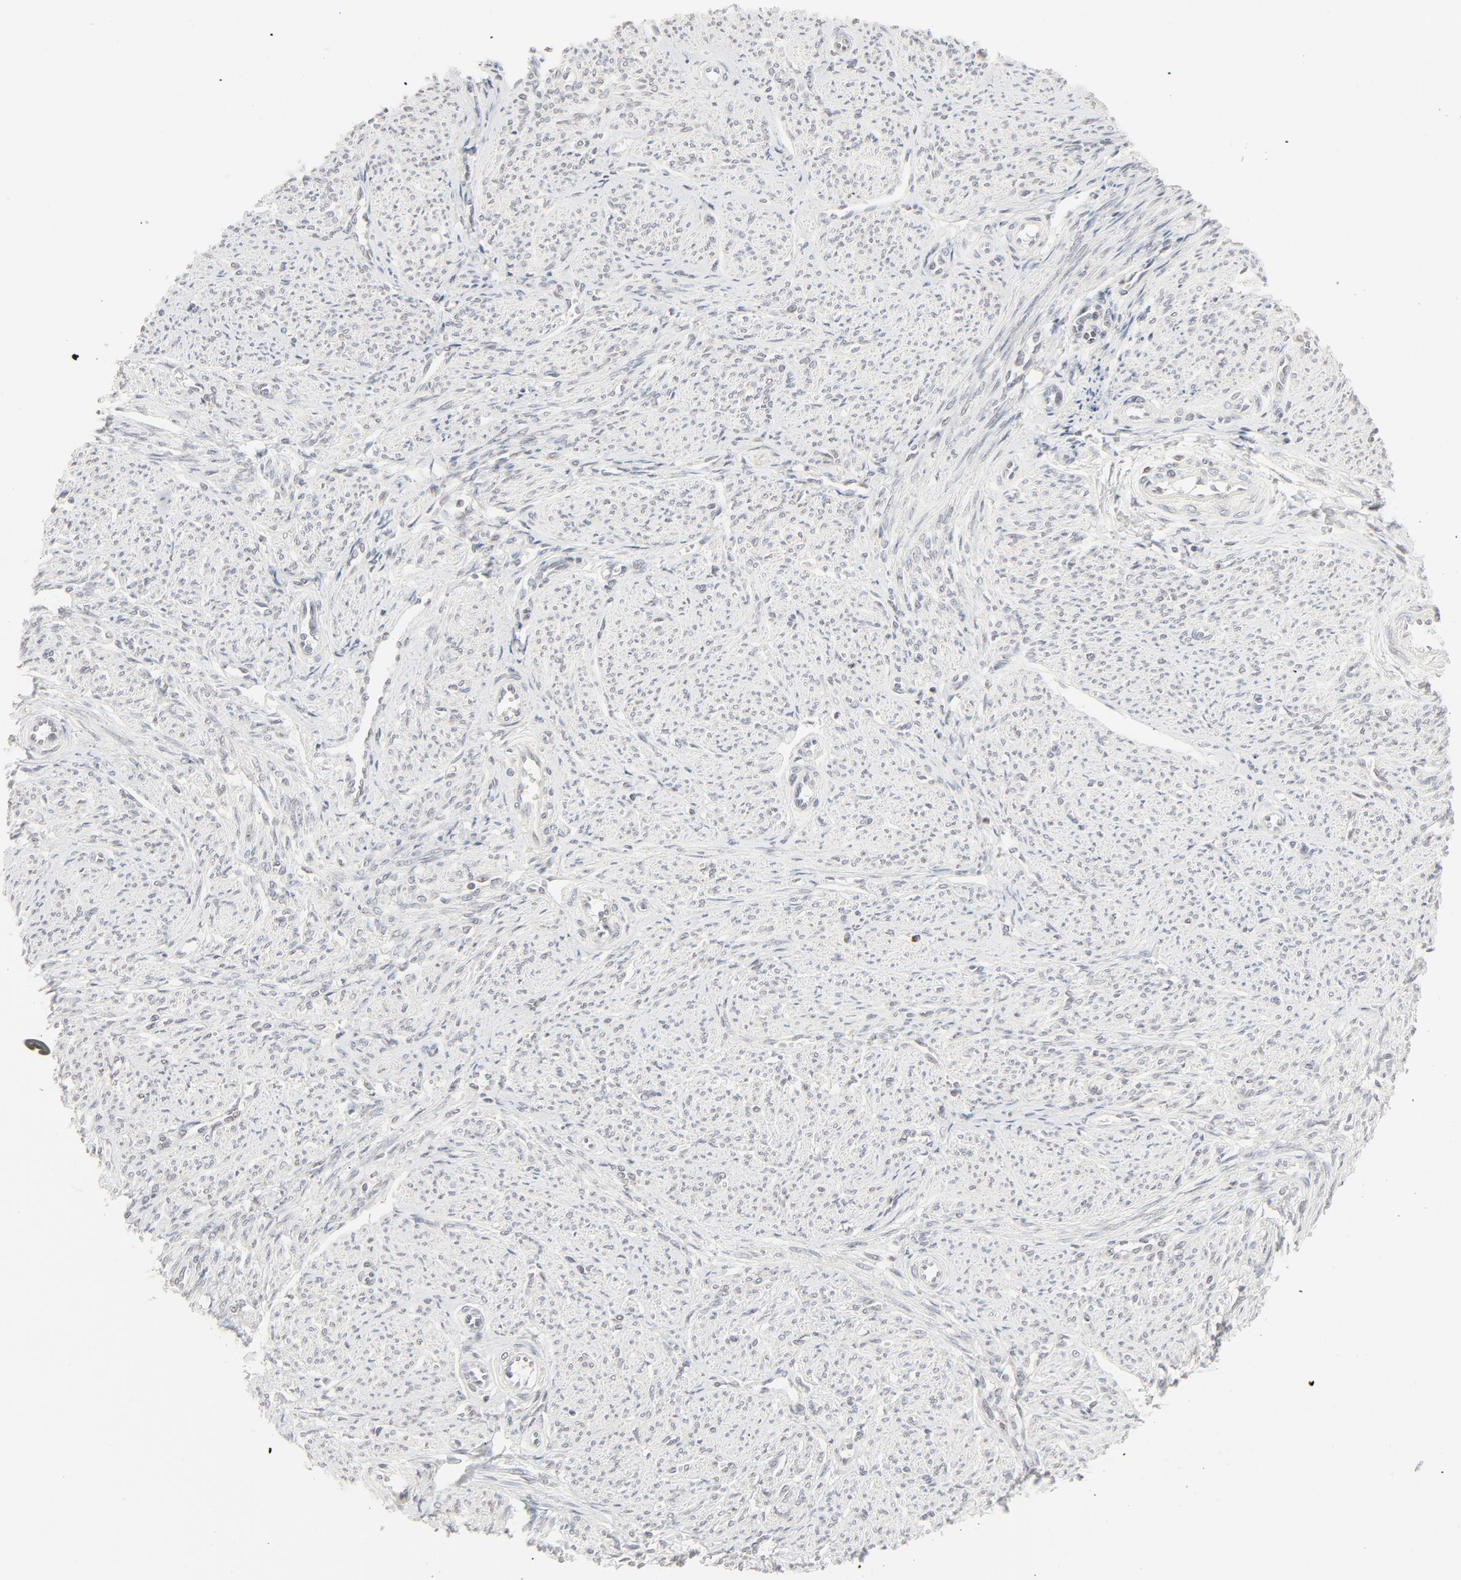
{"staining": {"intensity": "weak", "quantity": "25%-75%", "location": "cytoplasmic/membranous,nuclear"}, "tissue": "smooth muscle", "cell_type": "Smooth muscle cells", "image_type": "normal", "snomed": [{"axis": "morphology", "description": "Normal tissue, NOS"}, {"axis": "topography", "description": "Smooth muscle"}], "caption": "Protein expression analysis of benign smooth muscle shows weak cytoplasmic/membranous,nuclear positivity in approximately 25%-75% of smooth muscle cells.", "gene": "MAD1L1", "patient": {"sex": "female", "age": 65}}